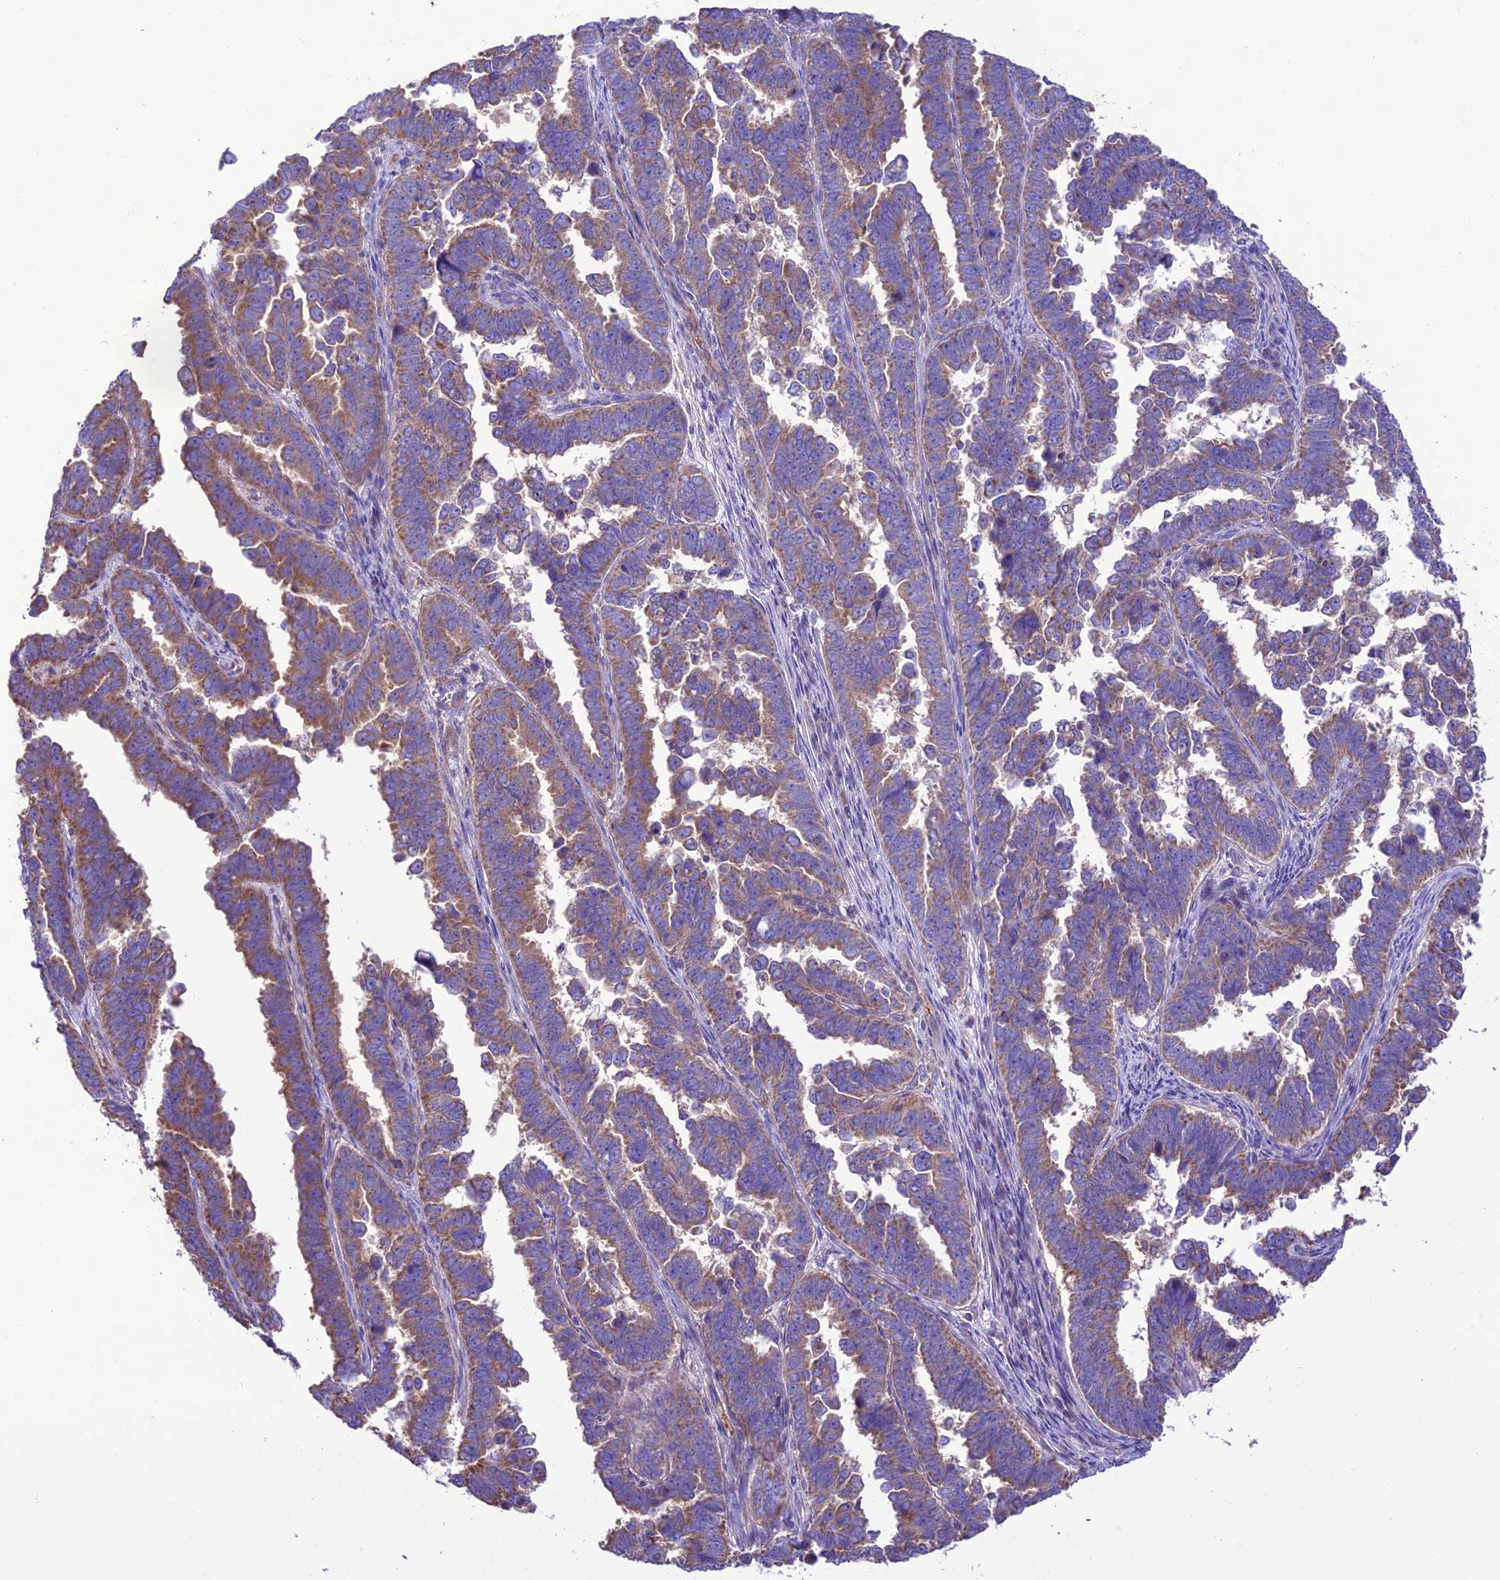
{"staining": {"intensity": "moderate", "quantity": ">75%", "location": "cytoplasmic/membranous"}, "tissue": "endometrial cancer", "cell_type": "Tumor cells", "image_type": "cancer", "snomed": [{"axis": "morphology", "description": "Adenocarcinoma, NOS"}, {"axis": "topography", "description": "Endometrium"}], "caption": "Endometrial cancer (adenocarcinoma) was stained to show a protein in brown. There is medium levels of moderate cytoplasmic/membranous staining in about >75% of tumor cells.", "gene": "MAP3K12", "patient": {"sex": "female", "age": 75}}